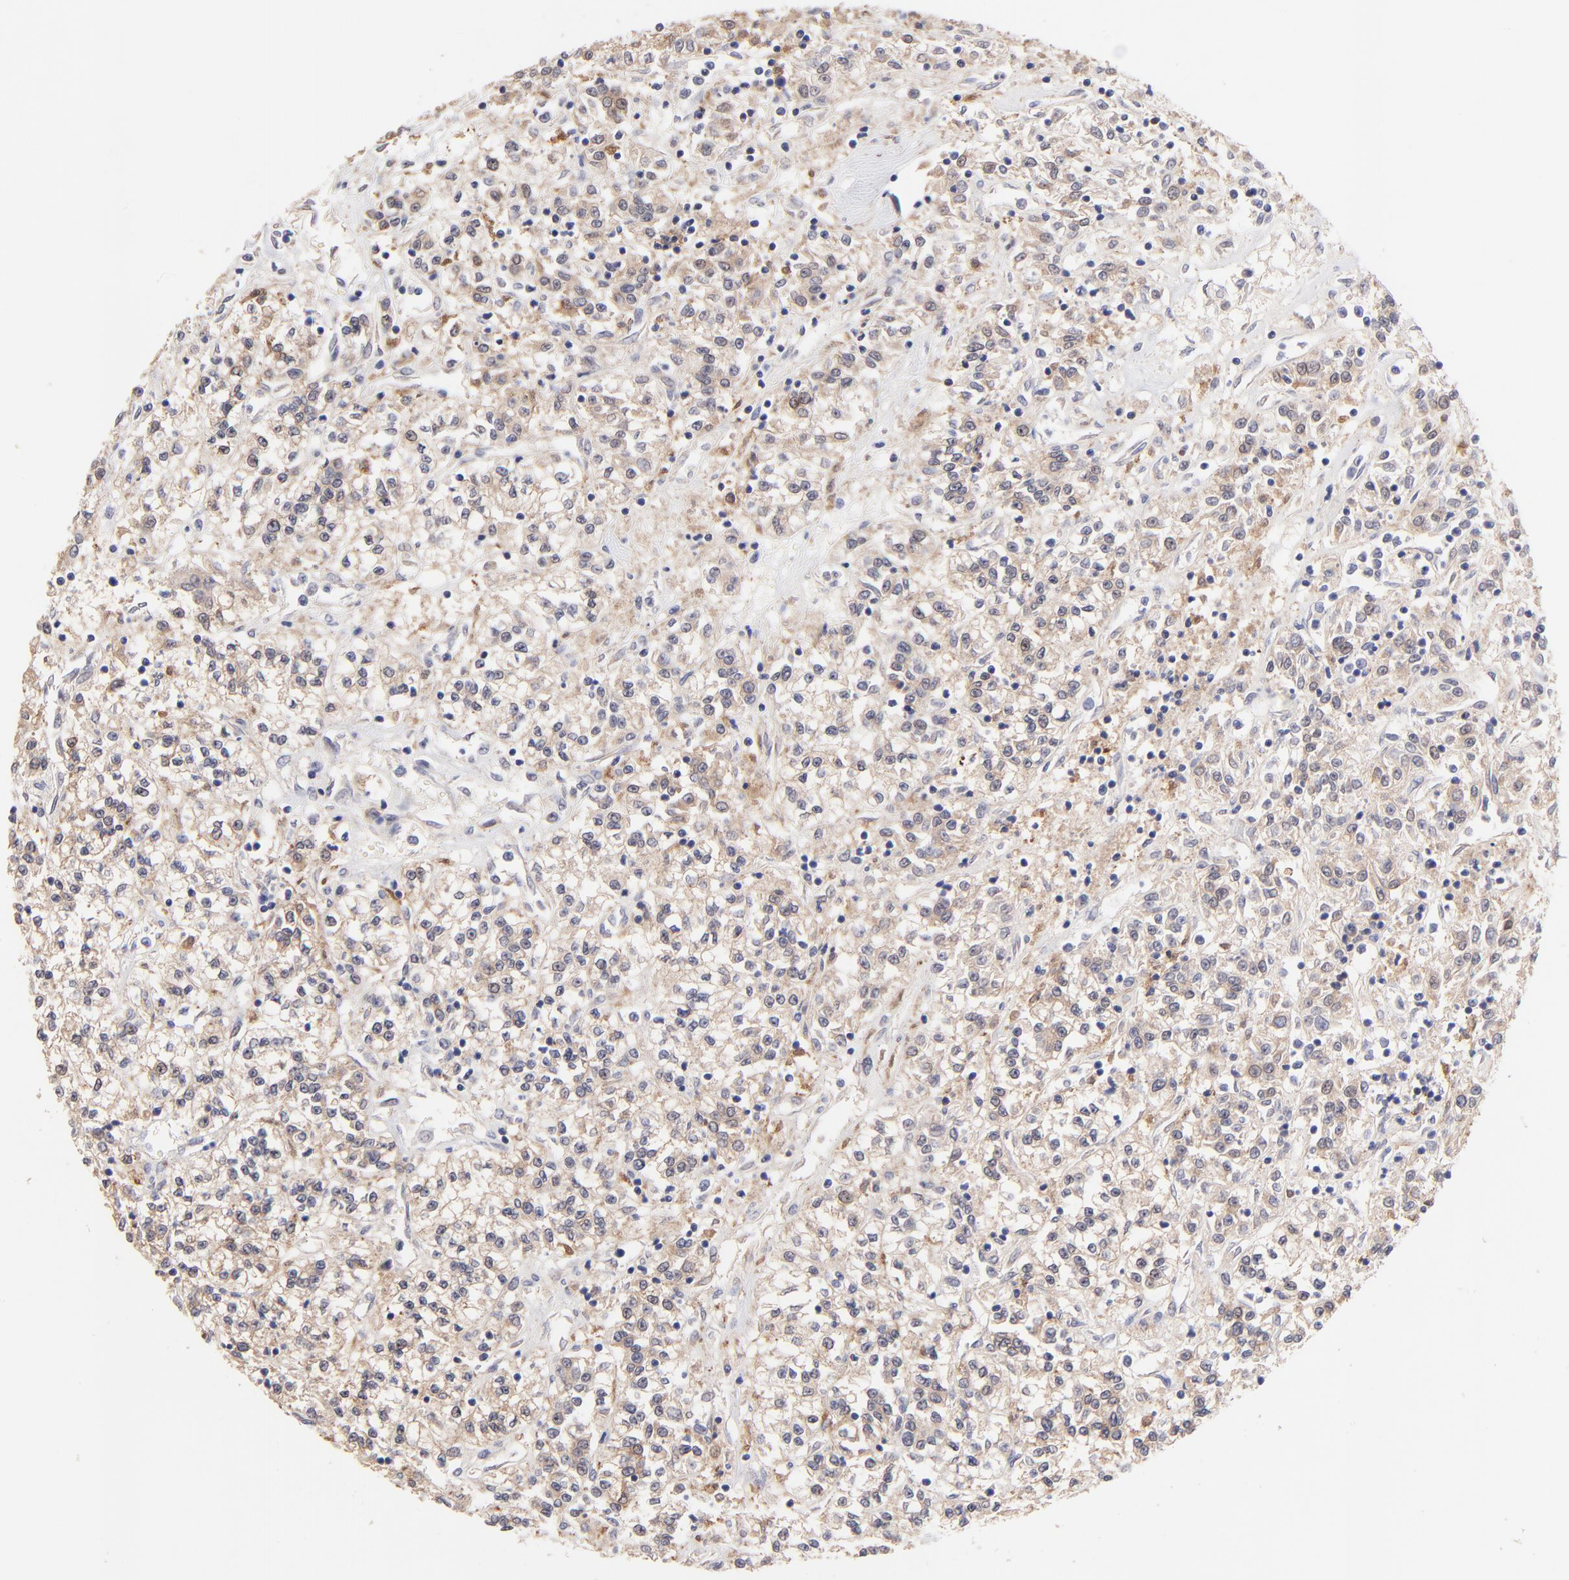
{"staining": {"intensity": "moderate", "quantity": ">75%", "location": "cytoplasmic/membranous"}, "tissue": "renal cancer", "cell_type": "Tumor cells", "image_type": "cancer", "snomed": [{"axis": "morphology", "description": "Adenocarcinoma, NOS"}, {"axis": "topography", "description": "Kidney"}], "caption": "IHC of renal adenocarcinoma exhibits medium levels of moderate cytoplasmic/membranous staining in approximately >75% of tumor cells.", "gene": "ZNF747", "patient": {"sex": "female", "age": 76}}